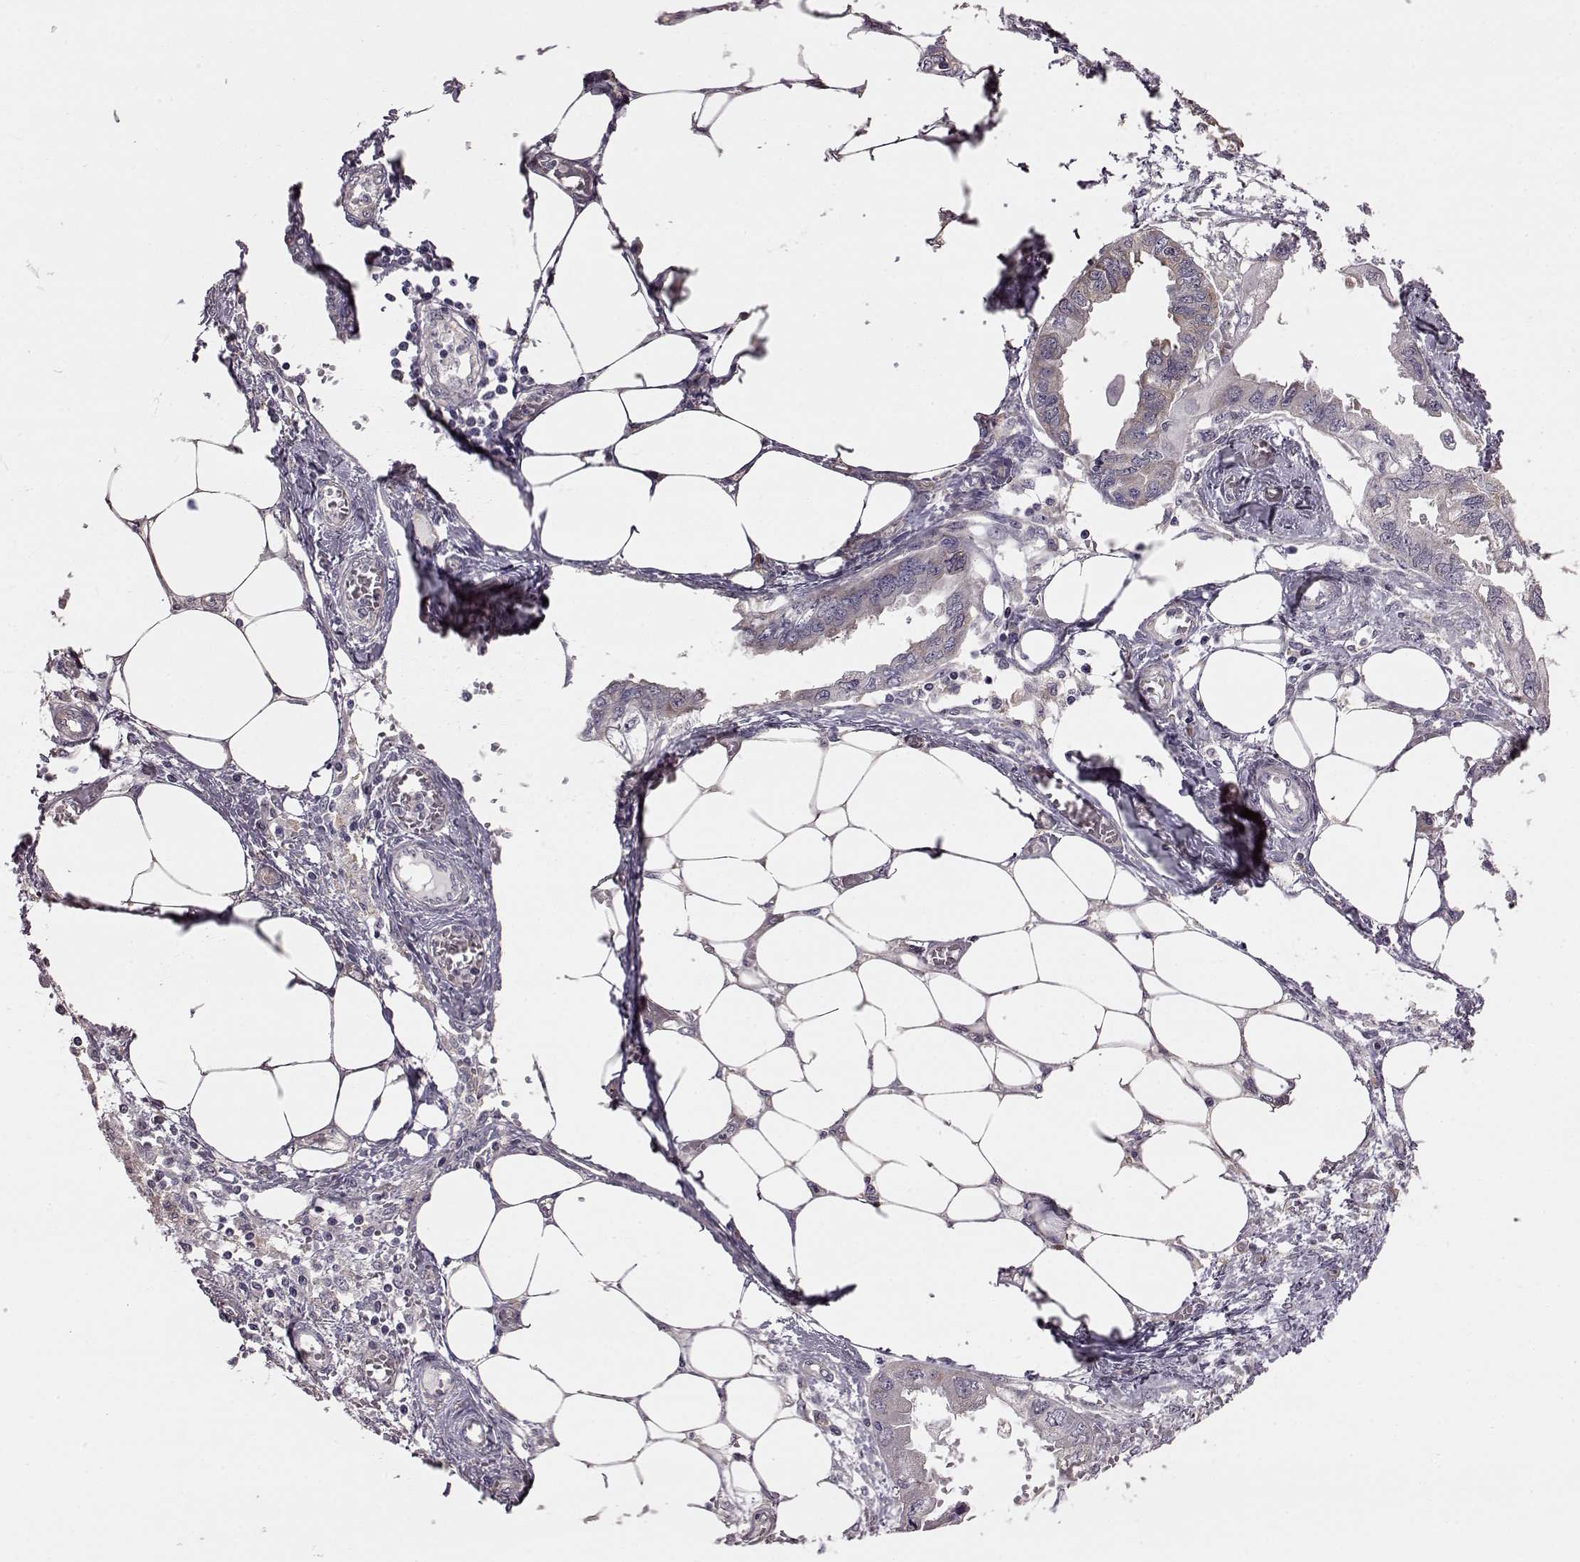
{"staining": {"intensity": "negative", "quantity": "none", "location": "none"}, "tissue": "endometrial cancer", "cell_type": "Tumor cells", "image_type": "cancer", "snomed": [{"axis": "morphology", "description": "Adenocarcinoma, NOS"}, {"axis": "morphology", "description": "Adenocarcinoma, metastatic, NOS"}, {"axis": "topography", "description": "Adipose tissue"}, {"axis": "topography", "description": "Endometrium"}], "caption": "An immunohistochemistry photomicrograph of endometrial cancer (adenocarcinoma) is shown. There is no staining in tumor cells of endometrial cancer (adenocarcinoma).", "gene": "ADGRG2", "patient": {"sex": "female", "age": 67}}